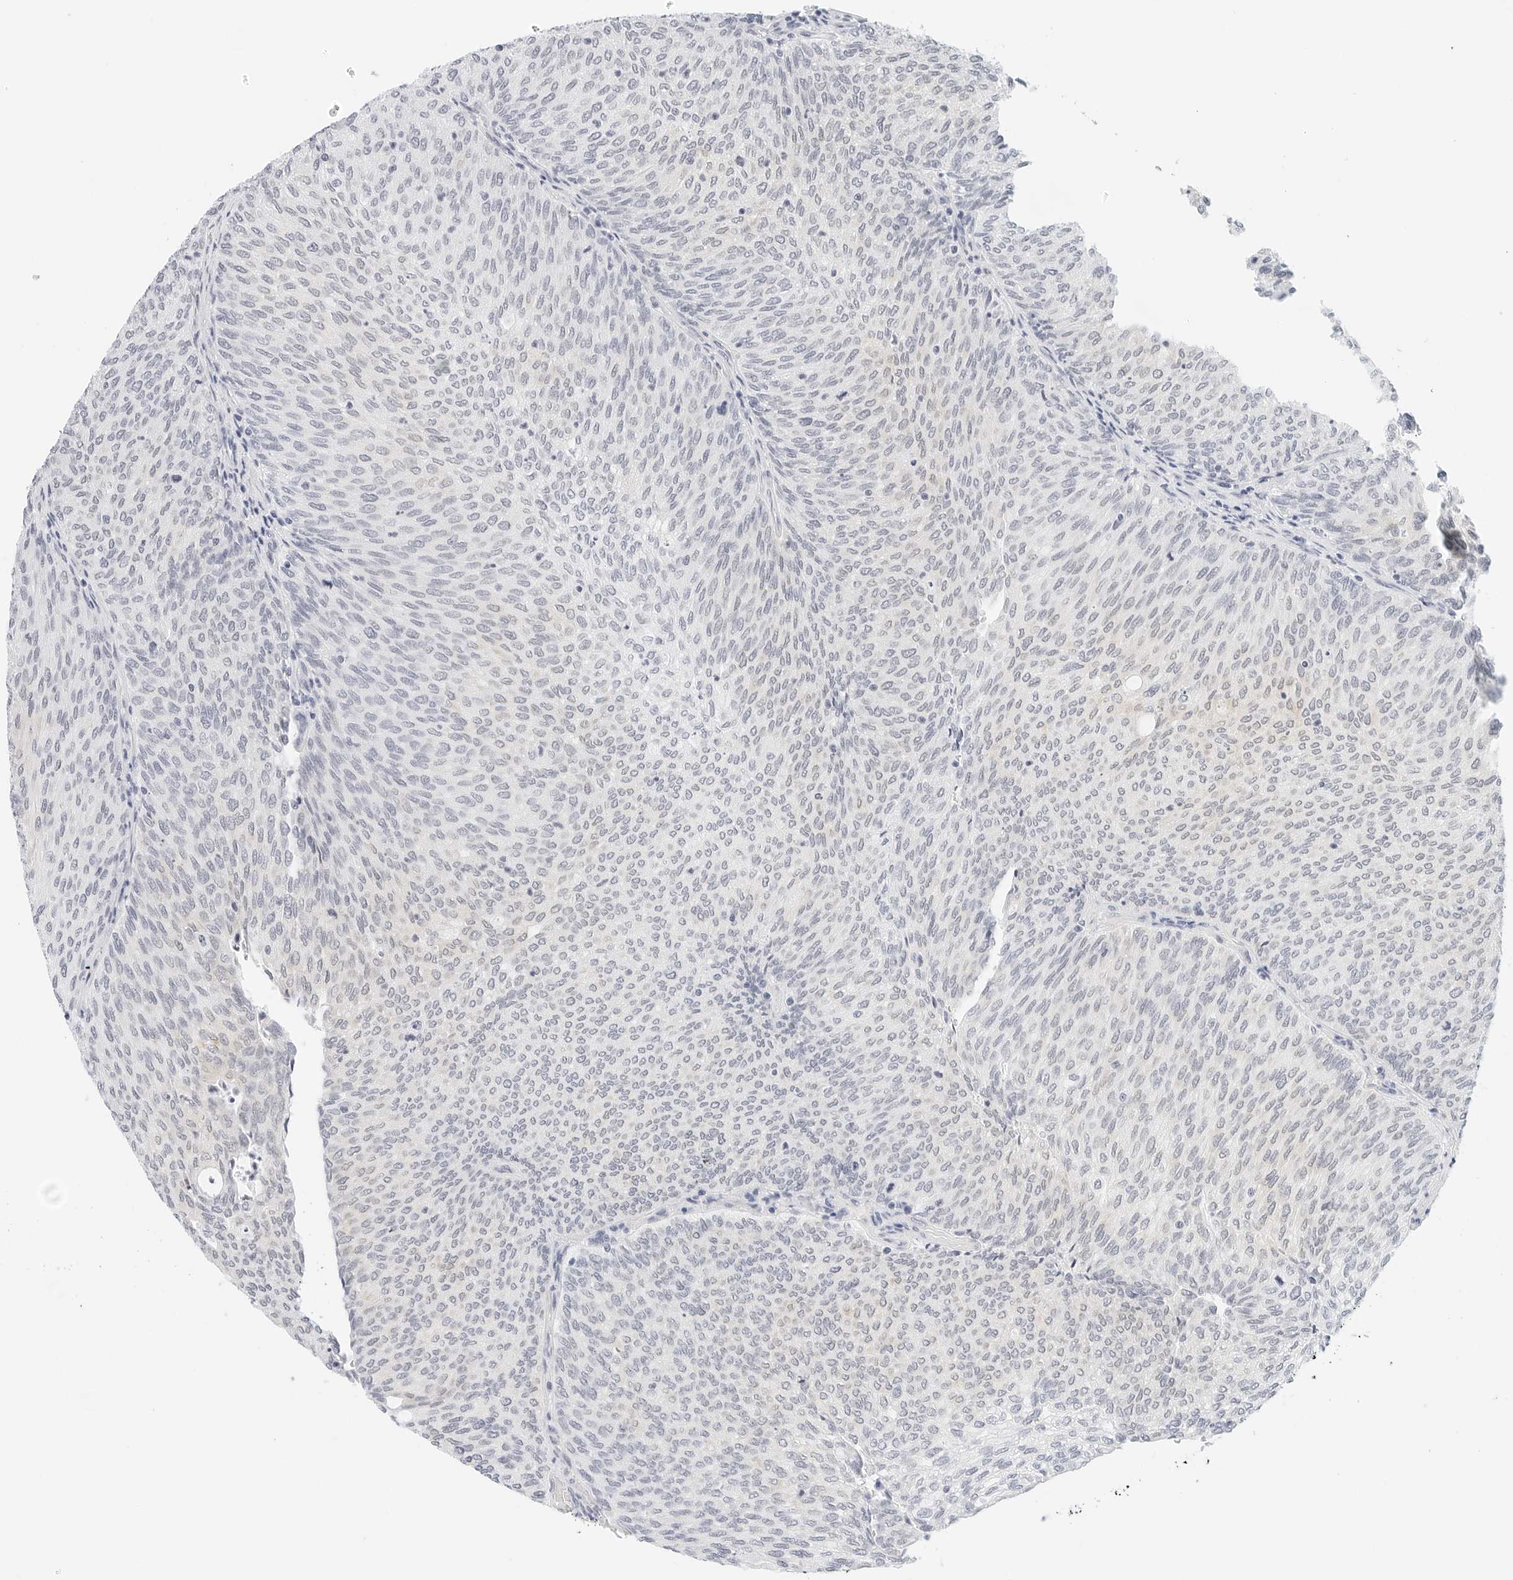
{"staining": {"intensity": "negative", "quantity": "none", "location": "none"}, "tissue": "urothelial cancer", "cell_type": "Tumor cells", "image_type": "cancer", "snomed": [{"axis": "morphology", "description": "Urothelial carcinoma, Low grade"}, {"axis": "topography", "description": "Urinary bladder"}], "caption": "This is an immunohistochemistry (IHC) image of human urothelial carcinoma (low-grade). There is no positivity in tumor cells.", "gene": "CD22", "patient": {"sex": "female", "age": 79}}